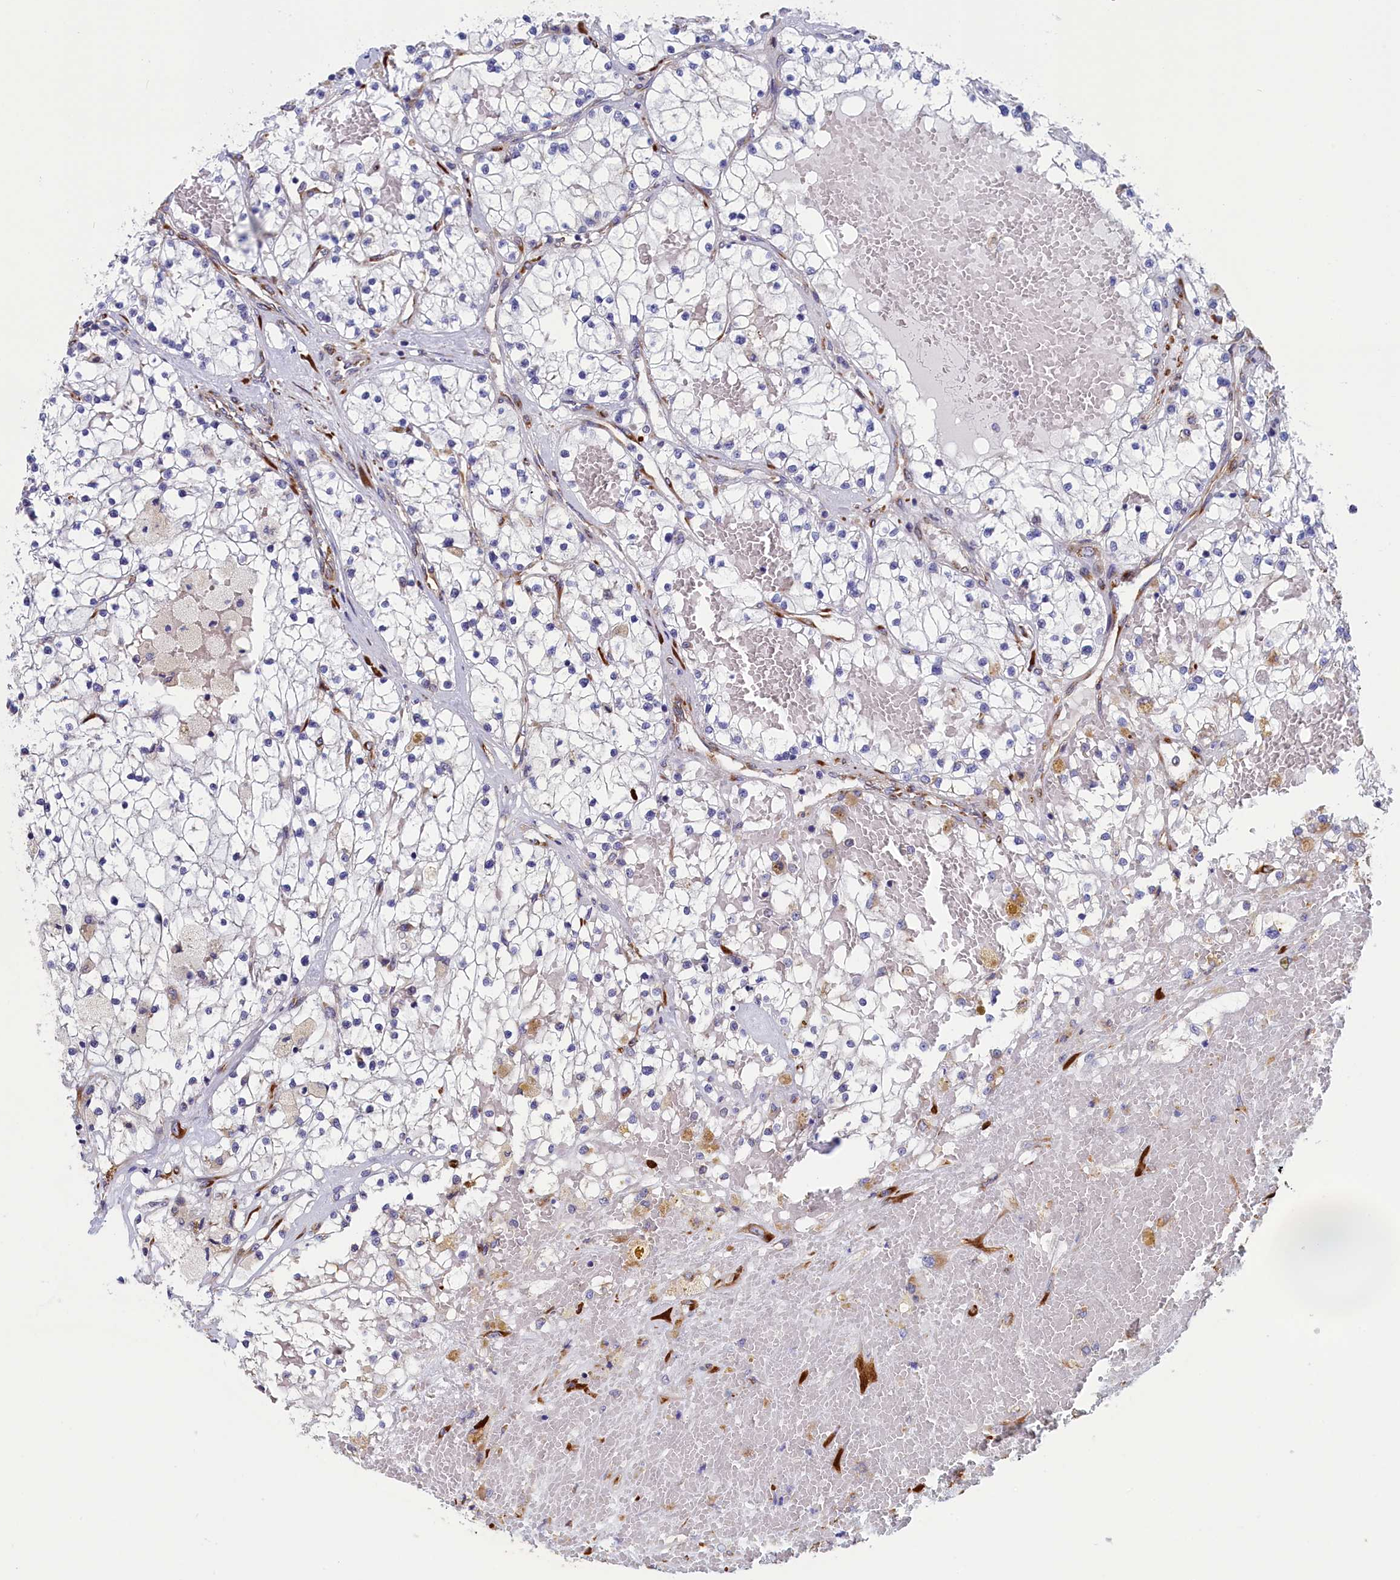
{"staining": {"intensity": "weak", "quantity": "<25%", "location": "cytoplasmic/membranous"}, "tissue": "renal cancer", "cell_type": "Tumor cells", "image_type": "cancer", "snomed": [{"axis": "morphology", "description": "Normal tissue, NOS"}, {"axis": "morphology", "description": "Adenocarcinoma, NOS"}, {"axis": "topography", "description": "Kidney"}], "caption": "Immunohistochemistry photomicrograph of human renal adenocarcinoma stained for a protein (brown), which reveals no staining in tumor cells.", "gene": "CCDC68", "patient": {"sex": "male", "age": 68}}